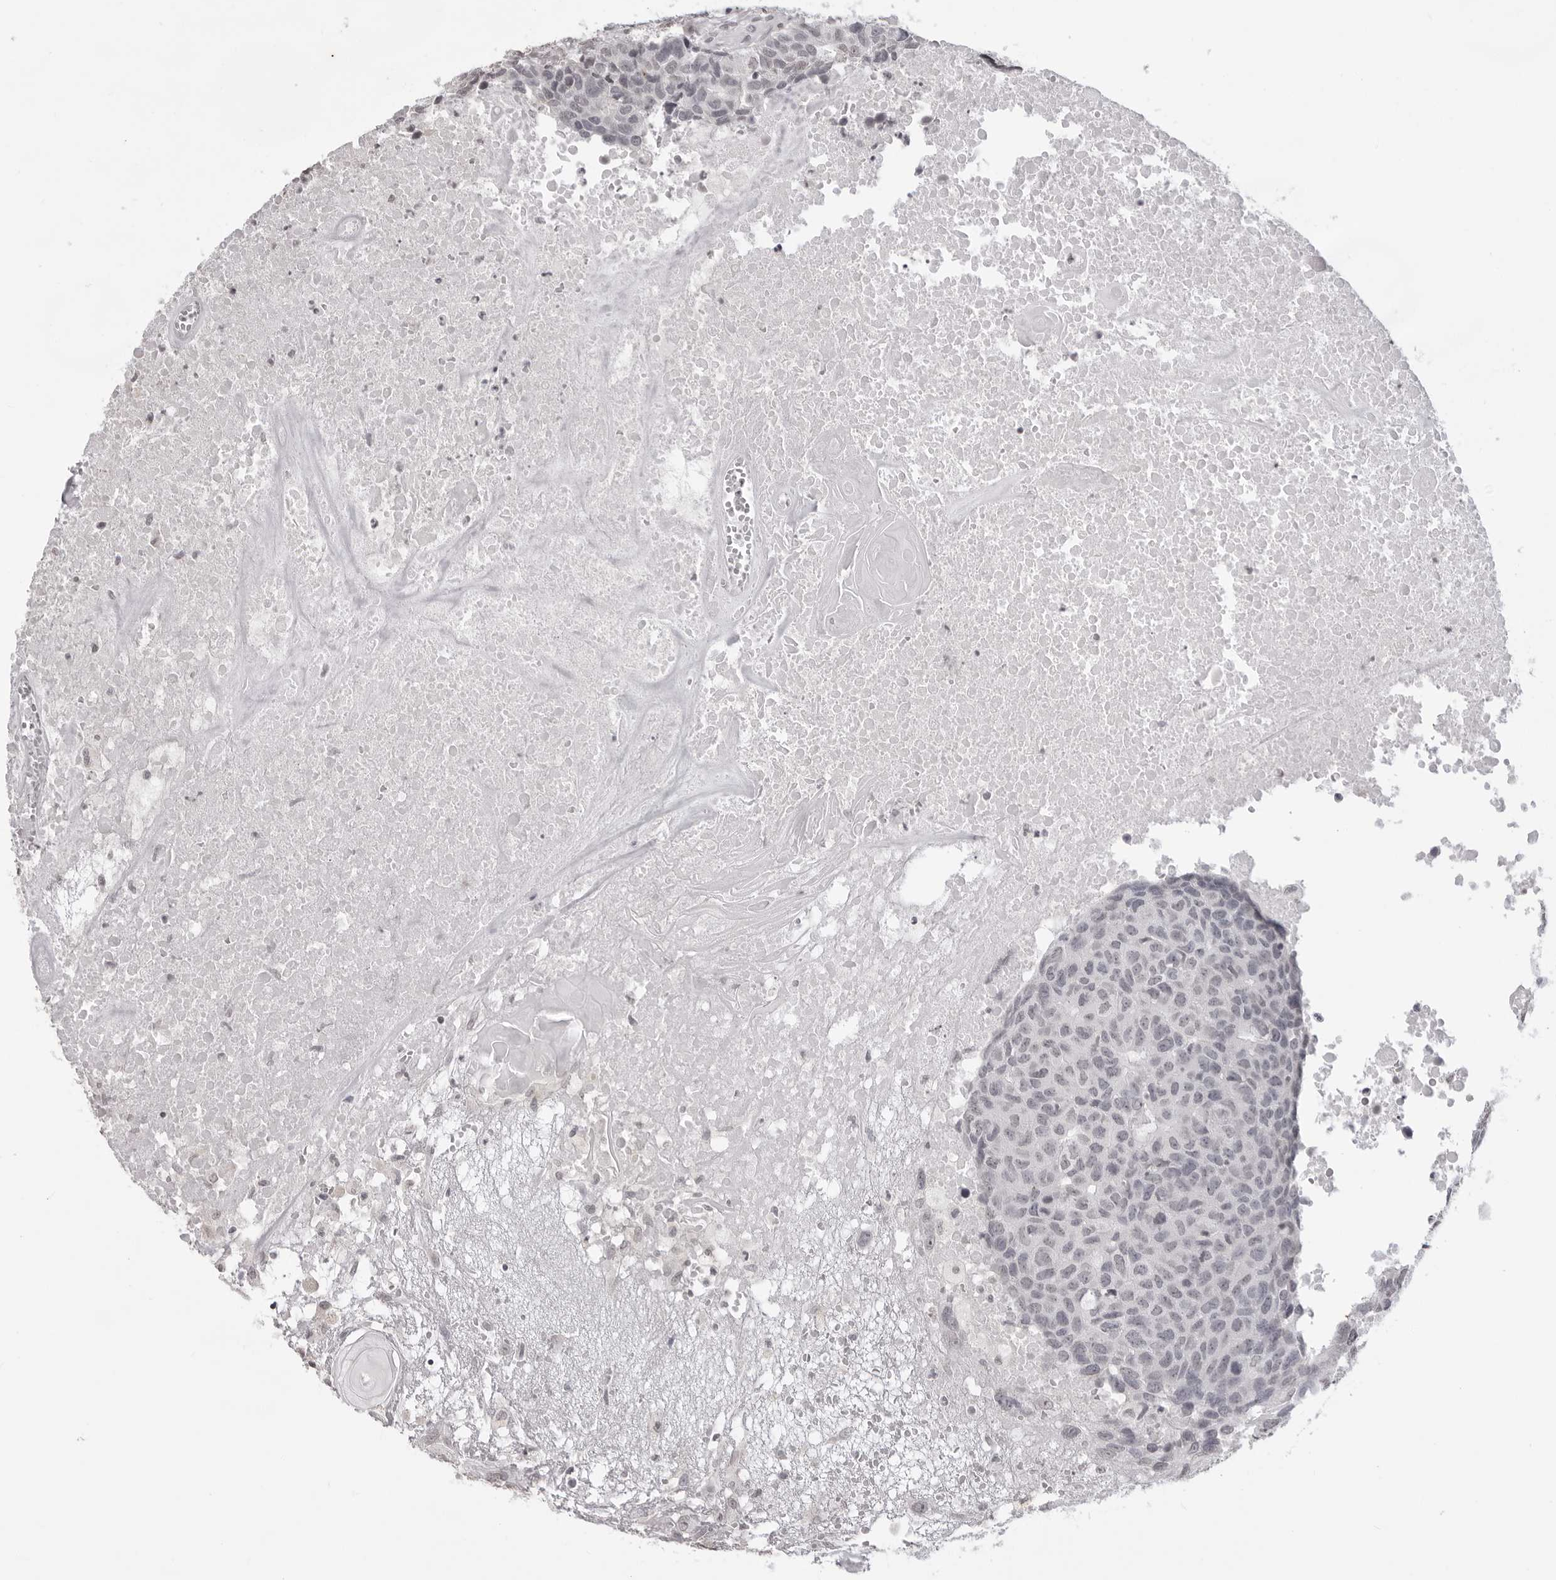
{"staining": {"intensity": "negative", "quantity": "none", "location": "none"}, "tissue": "head and neck cancer", "cell_type": "Tumor cells", "image_type": "cancer", "snomed": [{"axis": "morphology", "description": "Squamous cell carcinoma, NOS"}, {"axis": "topography", "description": "Head-Neck"}], "caption": "A micrograph of squamous cell carcinoma (head and neck) stained for a protein displays no brown staining in tumor cells.", "gene": "NTM", "patient": {"sex": "male", "age": 66}}